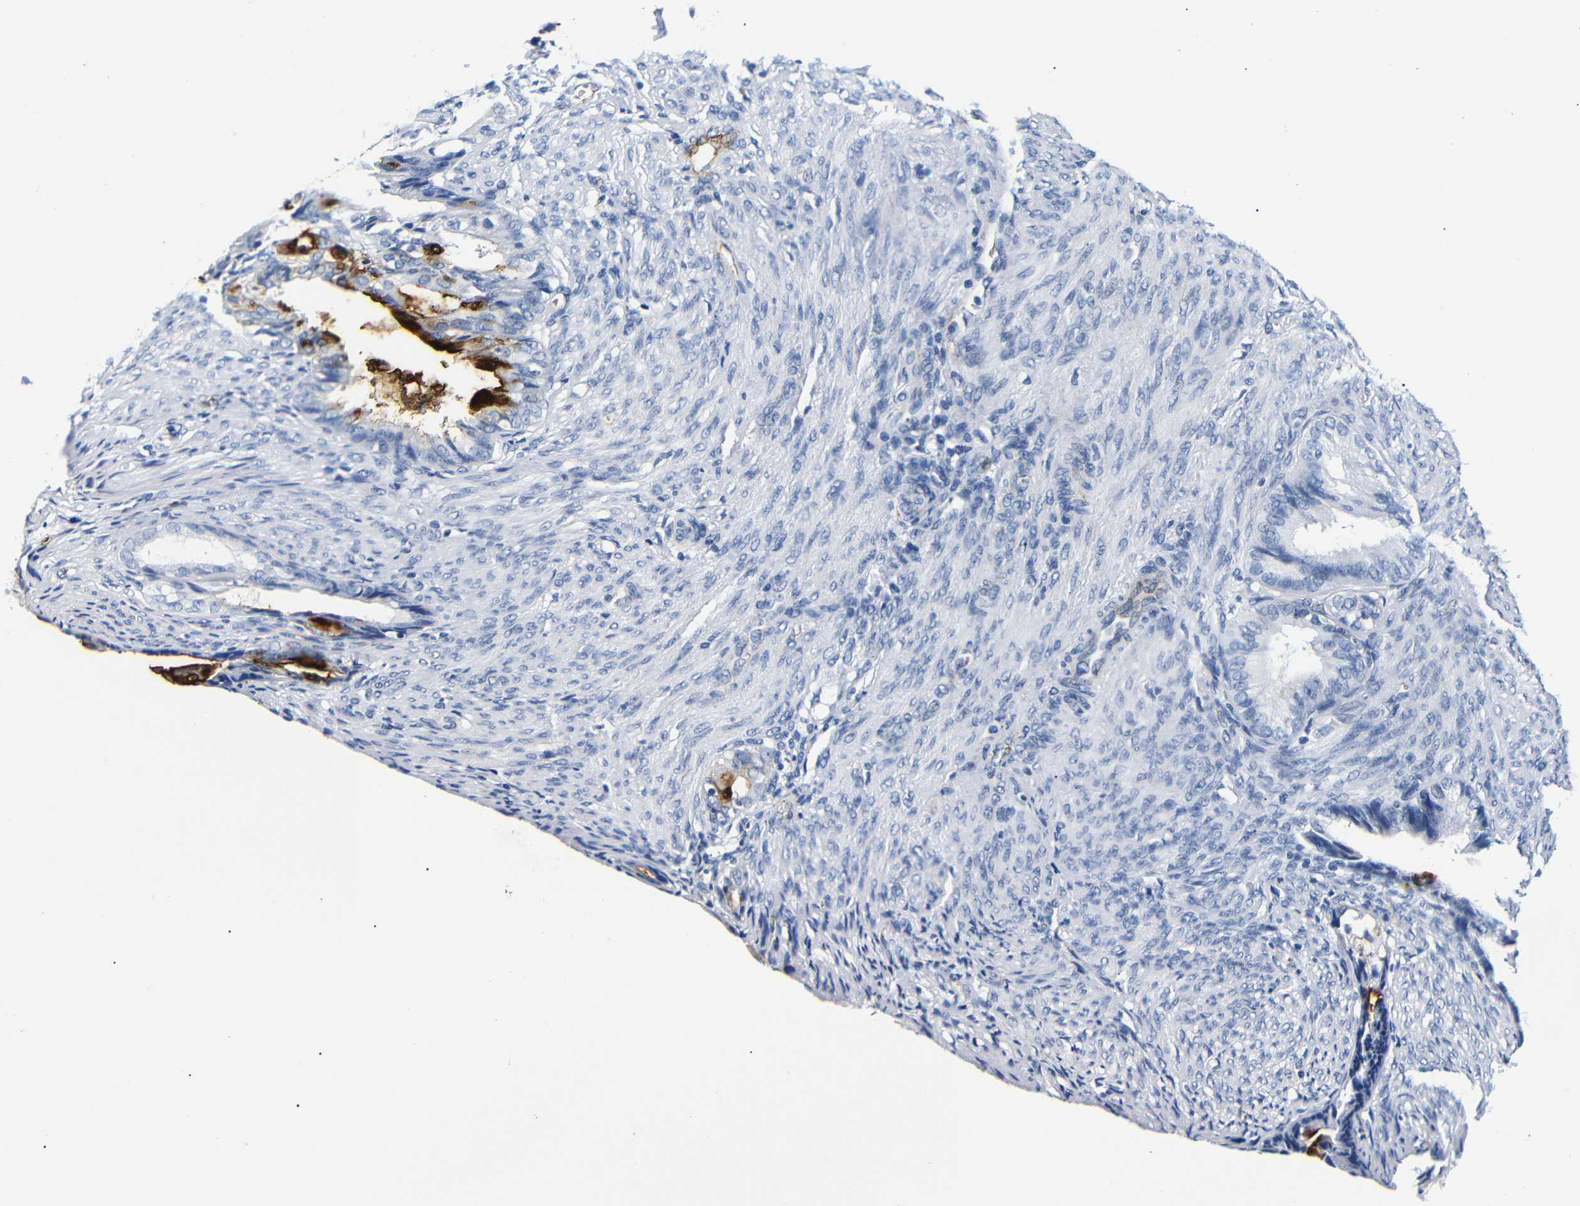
{"staining": {"intensity": "strong", "quantity": "<25%", "location": "cytoplasmic/membranous"}, "tissue": "endometrial cancer", "cell_type": "Tumor cells", "image_type": "cancer", "snomed": [{"axis": "morphology", "description": "Adenocarcinoma, NOS"}, {"axis": "topography", "description": "Endometrium"}], "caption": "Protein analysis of endometrial cancer tissue shows strong cytoplasmic/membranous expression in about <25% of tumor cells.", "gene": "MUC4", "patient": {"sex": "female", "age": 86}}